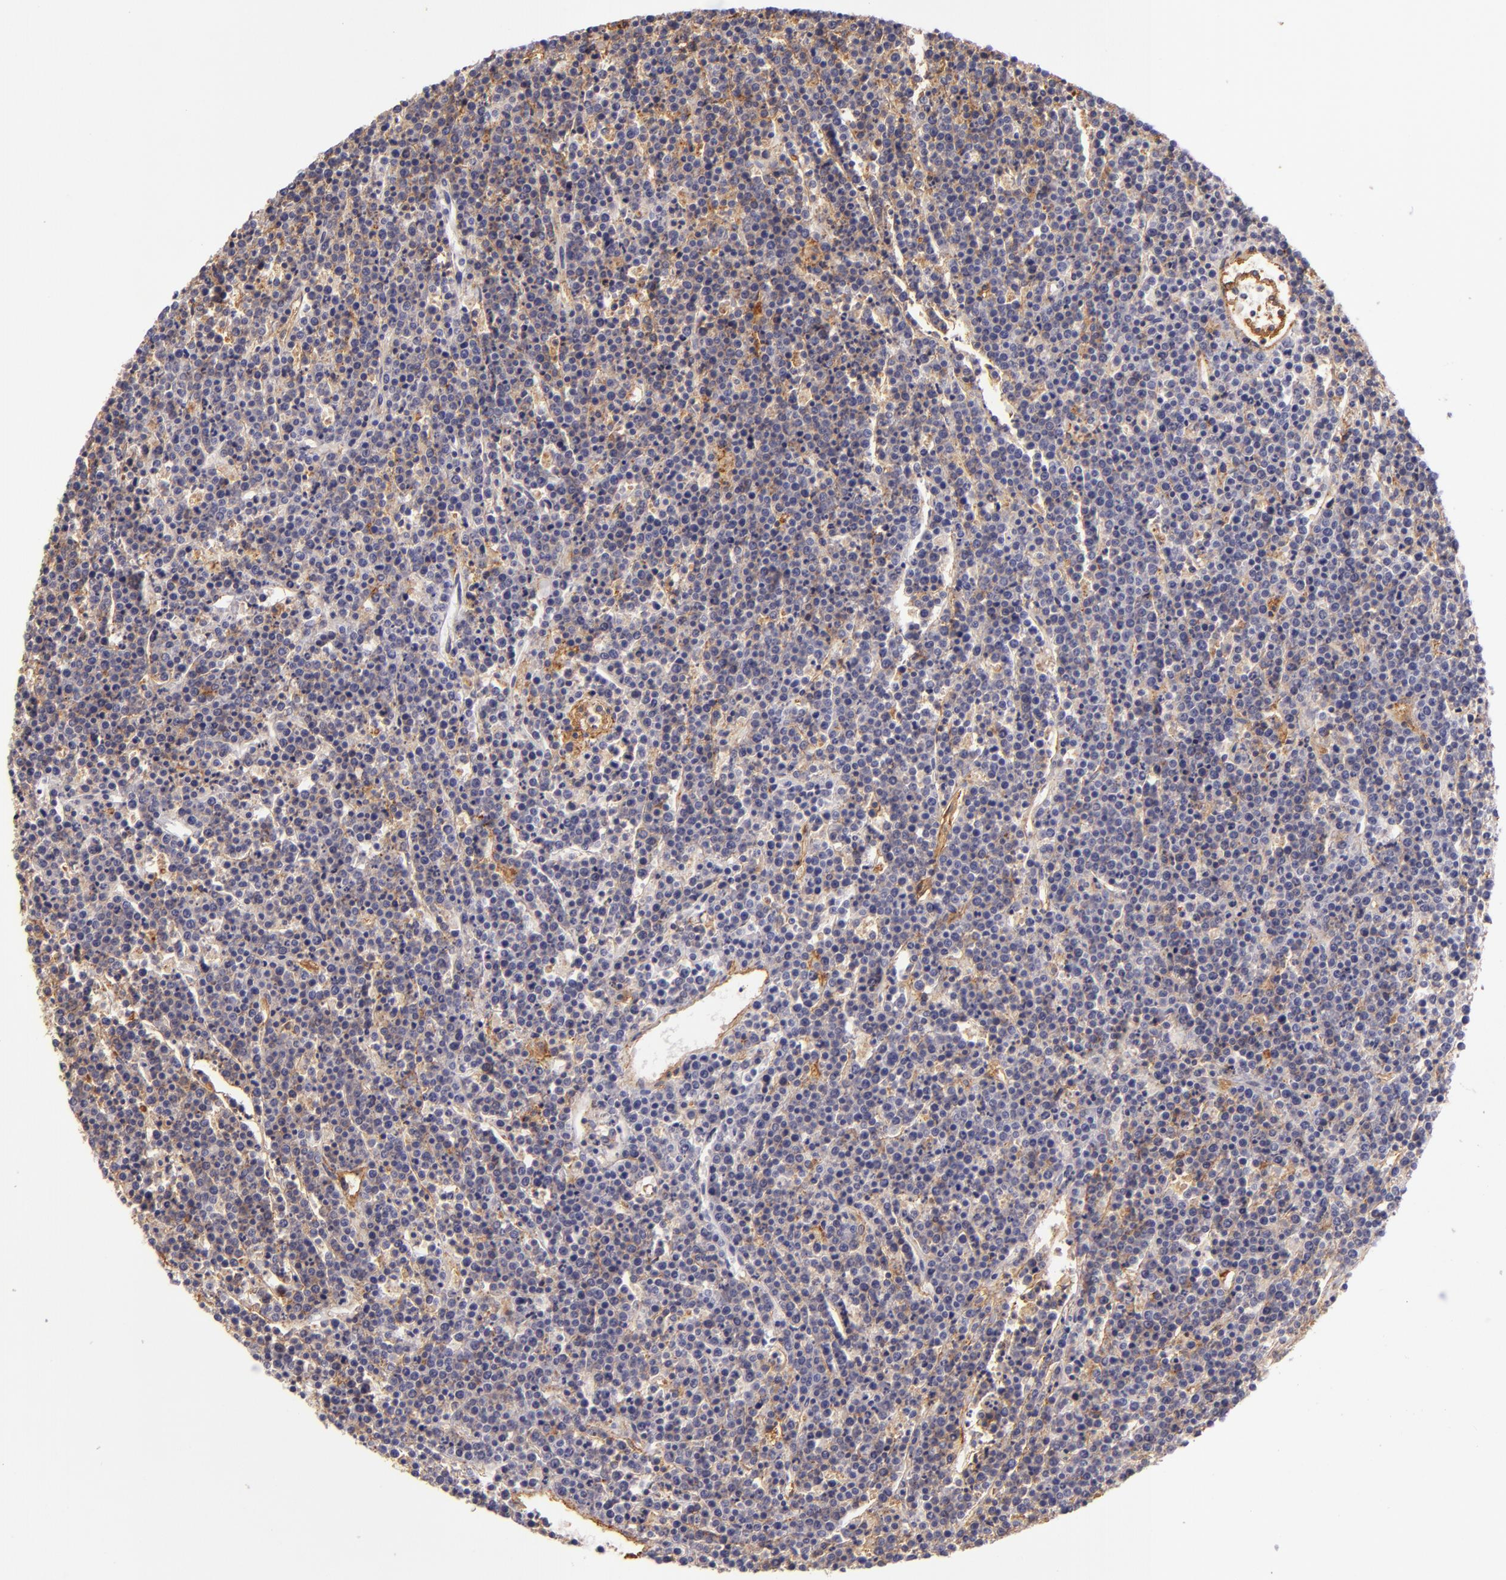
{"staining": {"intensity": "negative", "quantity": "none", "location": "none"}, "tissue": "lymphoma", "cell_type": "Tumor cells", "image_type": "cancer", "snomed": [{"axis": "morphology", "description": "Malignant lymphoma, non-Hodgkin's type, High grade"}, {"axis": "topography", "description": "Ovary"}], "caption": "A histopathology image of human high-grade malignant lymphoma, non-Hodgkin's type is negative for staining in tumor cells.", "gene": "CD9", "patient": {"sex": "female", "age": 56}}